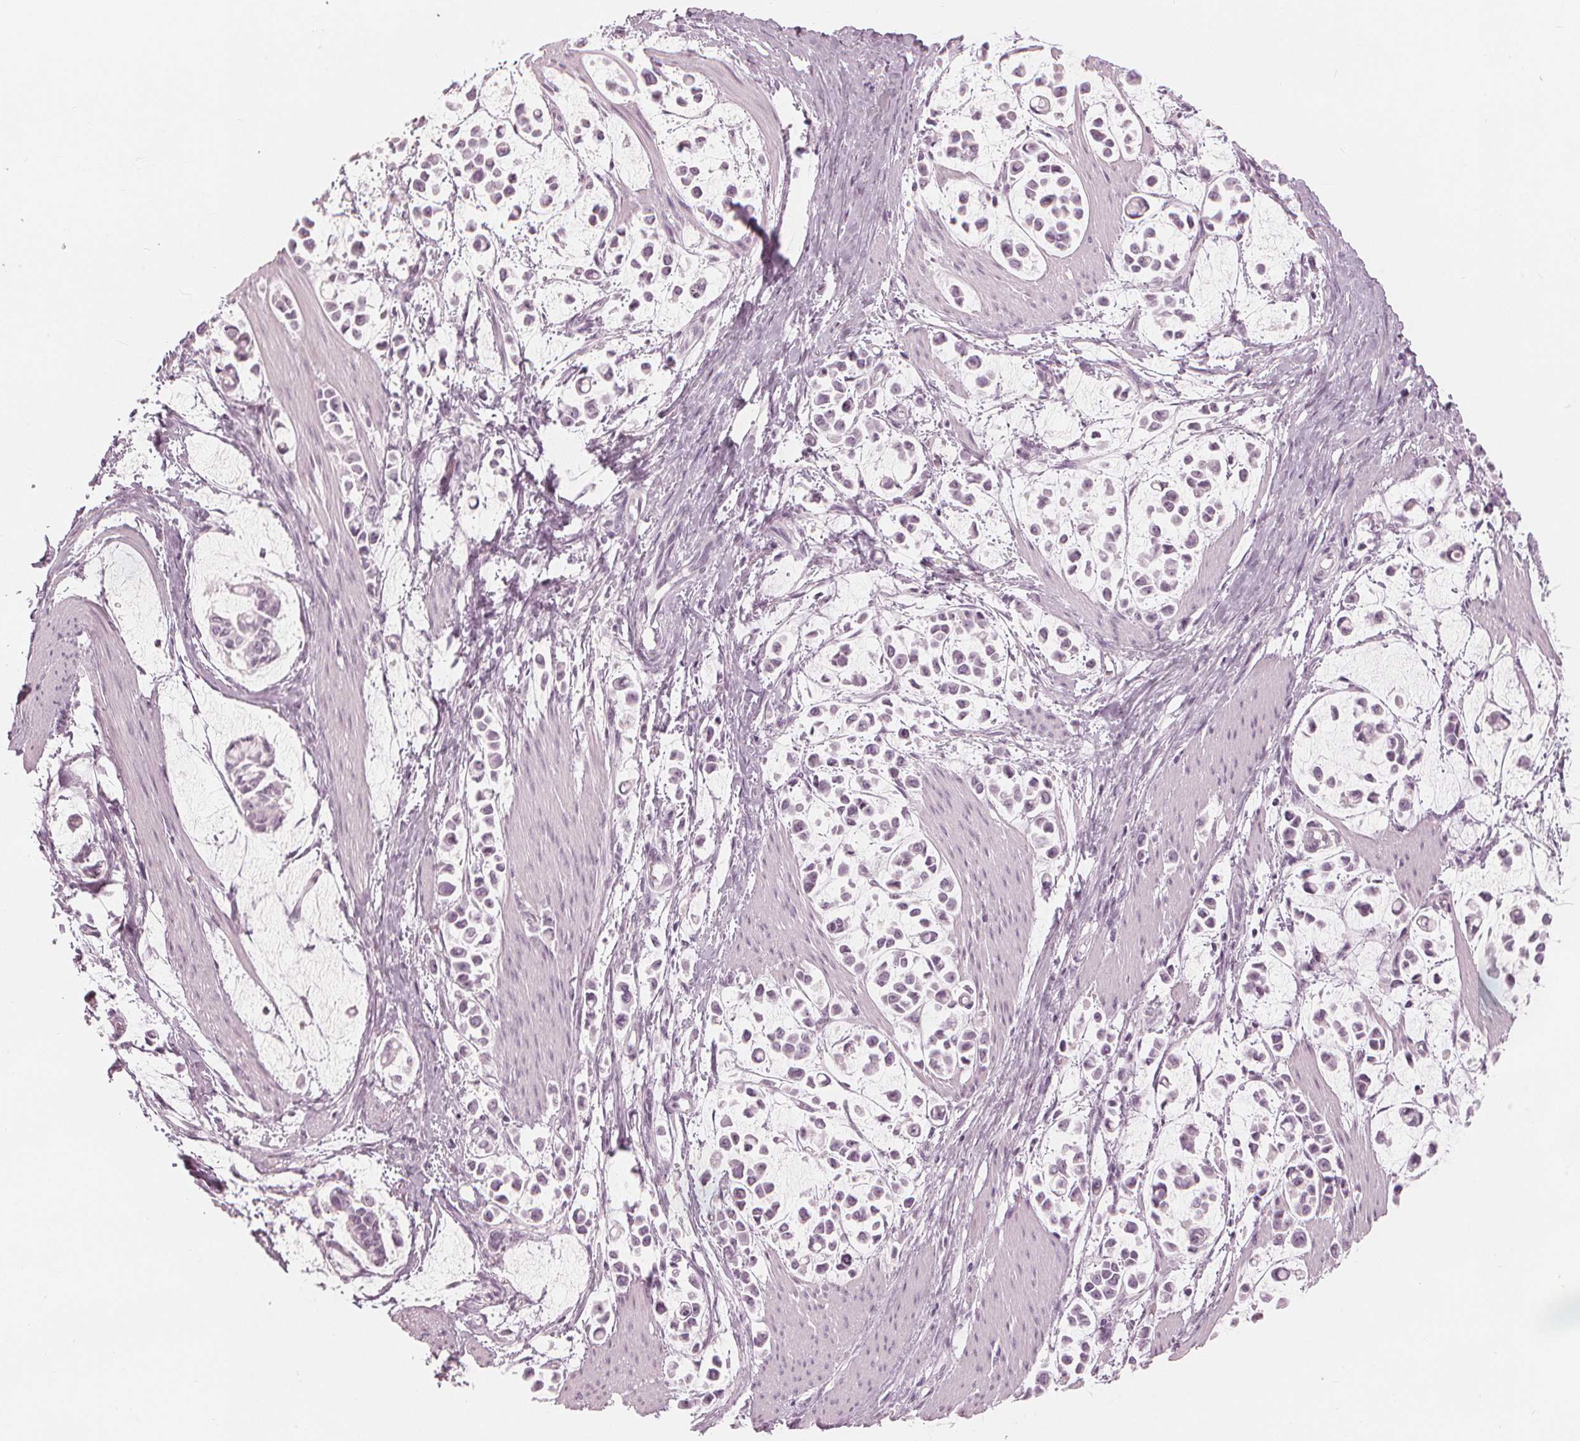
{"staining": {"intensity": "negative", "quantity": "none", "location": "none"}, "tissue": "stomach cancer", "cell_type": "Tumor cells", "image_type": "cancer", "snomed": [{"axis": "morphology", "description": "Adenocarcinoma, NOS"}, {"axis": "topography", "description": "Stomach"}], "caption": "This is a micrograph of immunohistochemistry (IHC) staining of stomach cancer (adenocarcinoma), which shows no staining in tumor cells.", "gene": "PAEP", "patient": {"sex": "male", "age": 82}}